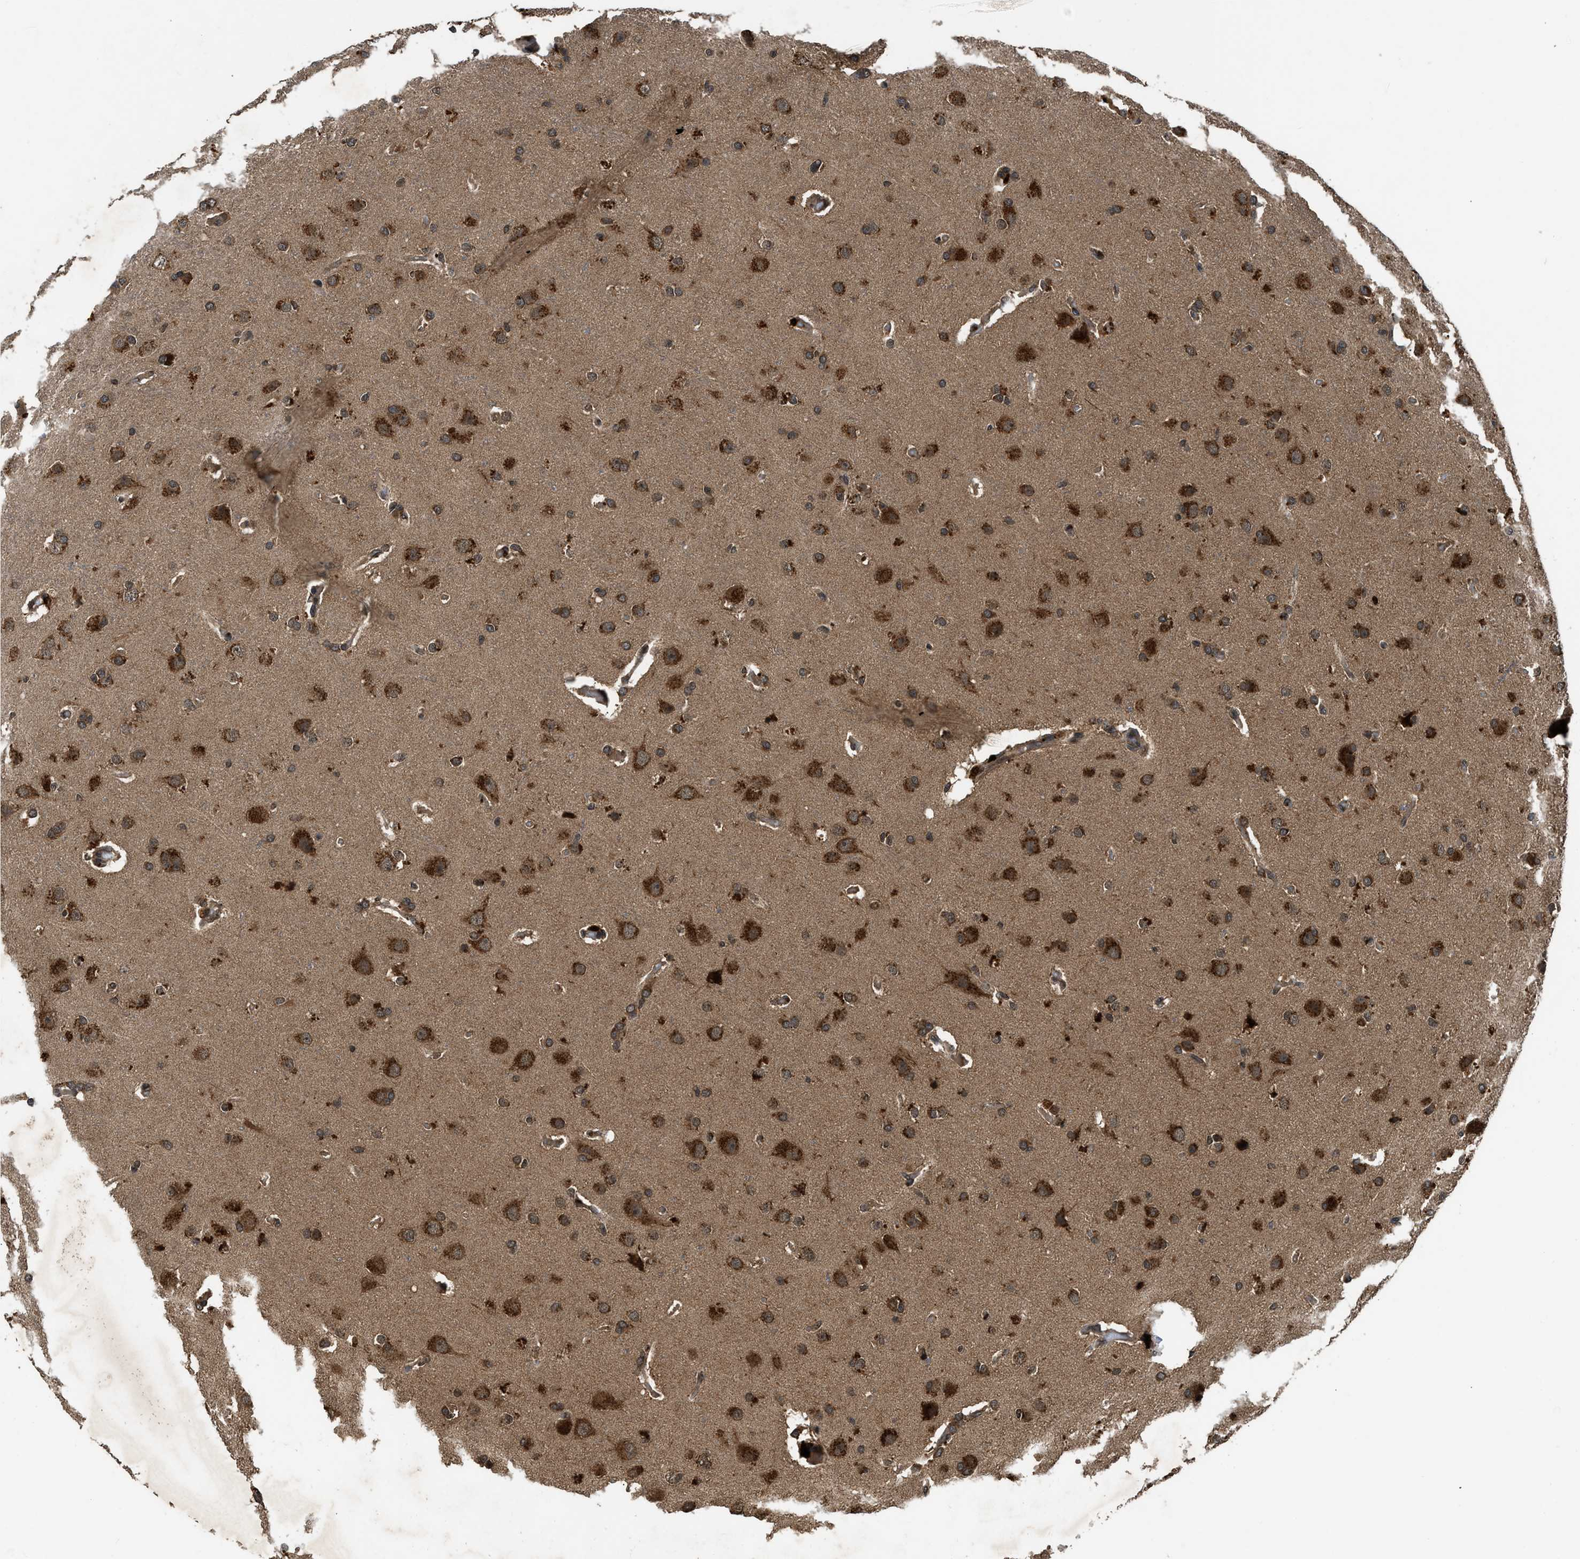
{"staining": {"intensity": "moderate", "quantity": ">75%", "location": "cytoplasmic/membranous"}, "tissue": "glioma", "cell_type": "Tumor cells", "image_type": "cancer", "snomed": [{"axis": "morphology", "description": "Glioma, malignant, High grade"}, {"axis": "topography", "description": "Brain"}], "caption": "DAB (3,3'-diaminobenzidine) immunohistochemical staining of malignant glioma (high-grade) exhibits moderate cytoplasmic/membranous protein staining in approximately >75% of tumor cells.", "gene": "RPS6KB1", "patient": {"sex": "female", "age": 58}}